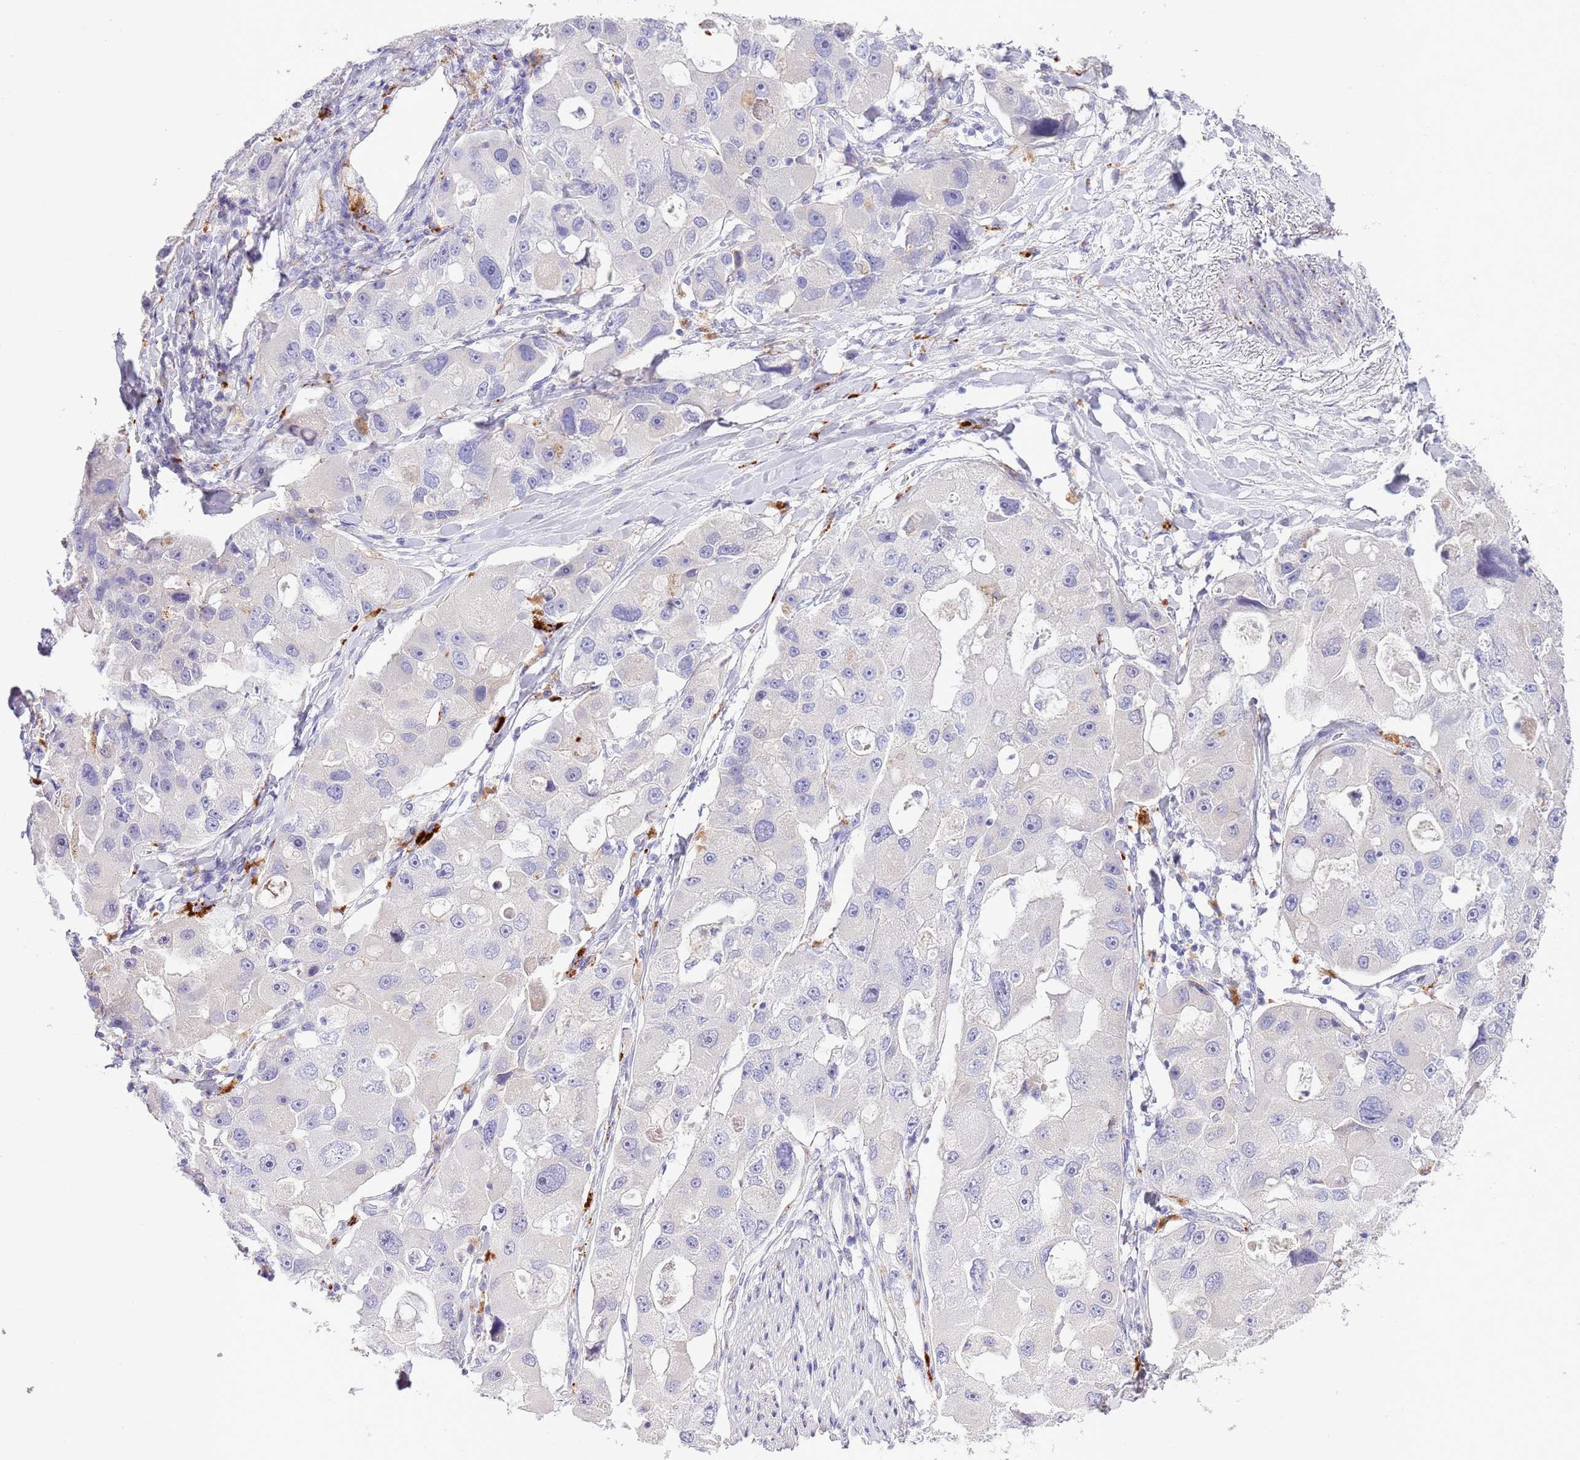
{"staining": {"intensity": "negative", "quantity": "none", "location": "none"}, "tissue": "lung cancer", "cell_type": "Tumor cells", "image_type": "cancer", "snomed": [{"axis": "morphology", "description": "Adenocarcinoma, NOS"}, {"axis": "topography", "description": "Lung"}], "caption": "Immunohistochemistry of human lung cancer (adenocarcinoma) displays no staining in tumor cells.", "gene": "ABHD17A", "patient": {"sex": "female", "age": 54}}